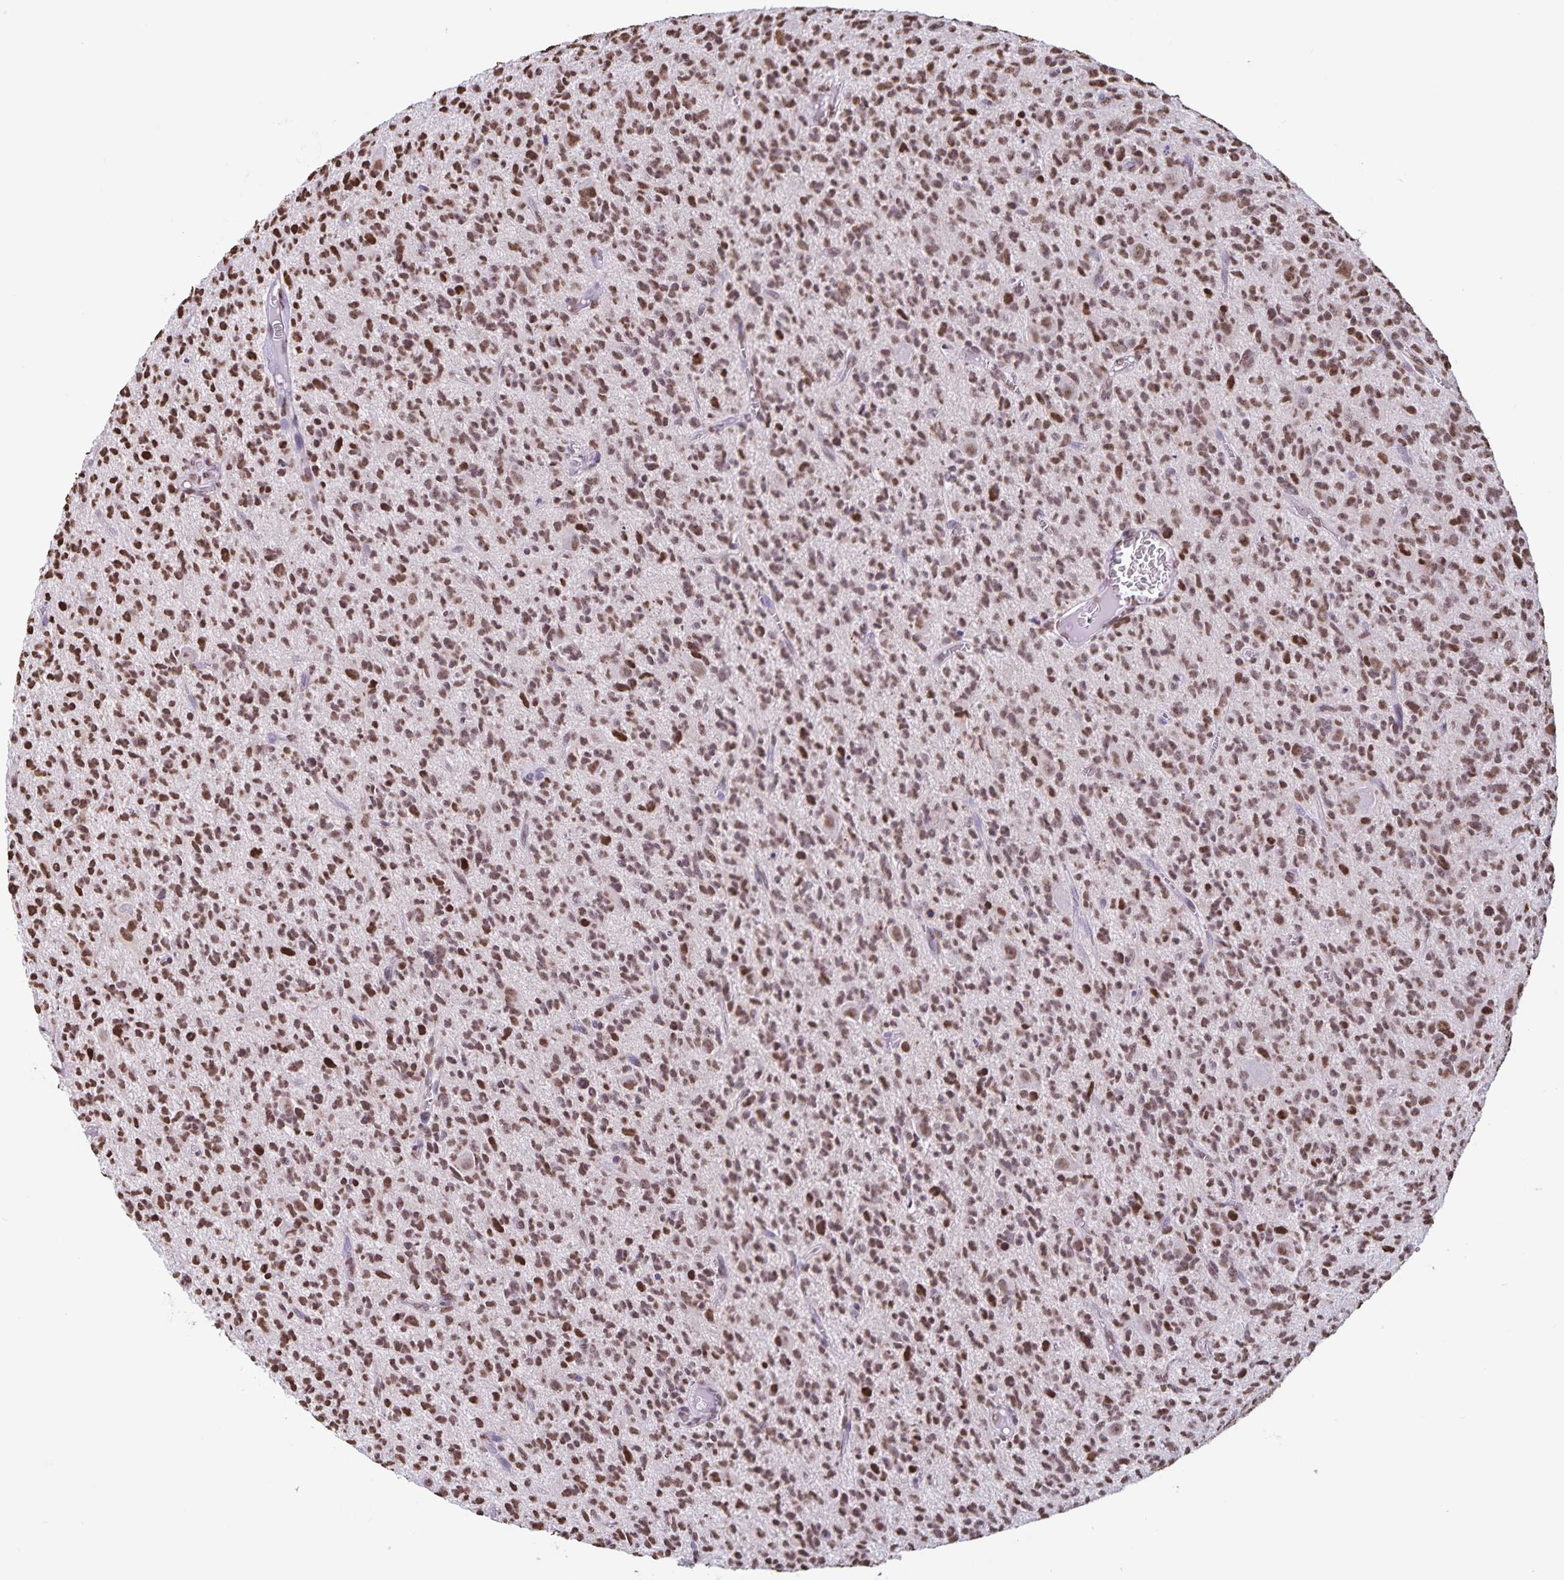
{"staining": {"intensity": "moderate", "quantity": ">75%", "location": "nuclear"}, "tissue": "glioma", "cell_type": "Tumor cells", "image_type": "cancer", "snomed": [{"axis": "morphology", "description": "Glioma, malignant, Low grade"}, {"axis": "topography", "description": "Brain"}], "caption": "DAB immunohistochemical staining of human glioma reveals moderate nuclear protein expression in approximately >75% of tumor cells.", "gene": "DUT", "patient": {"sex": "male", "age": 64}}